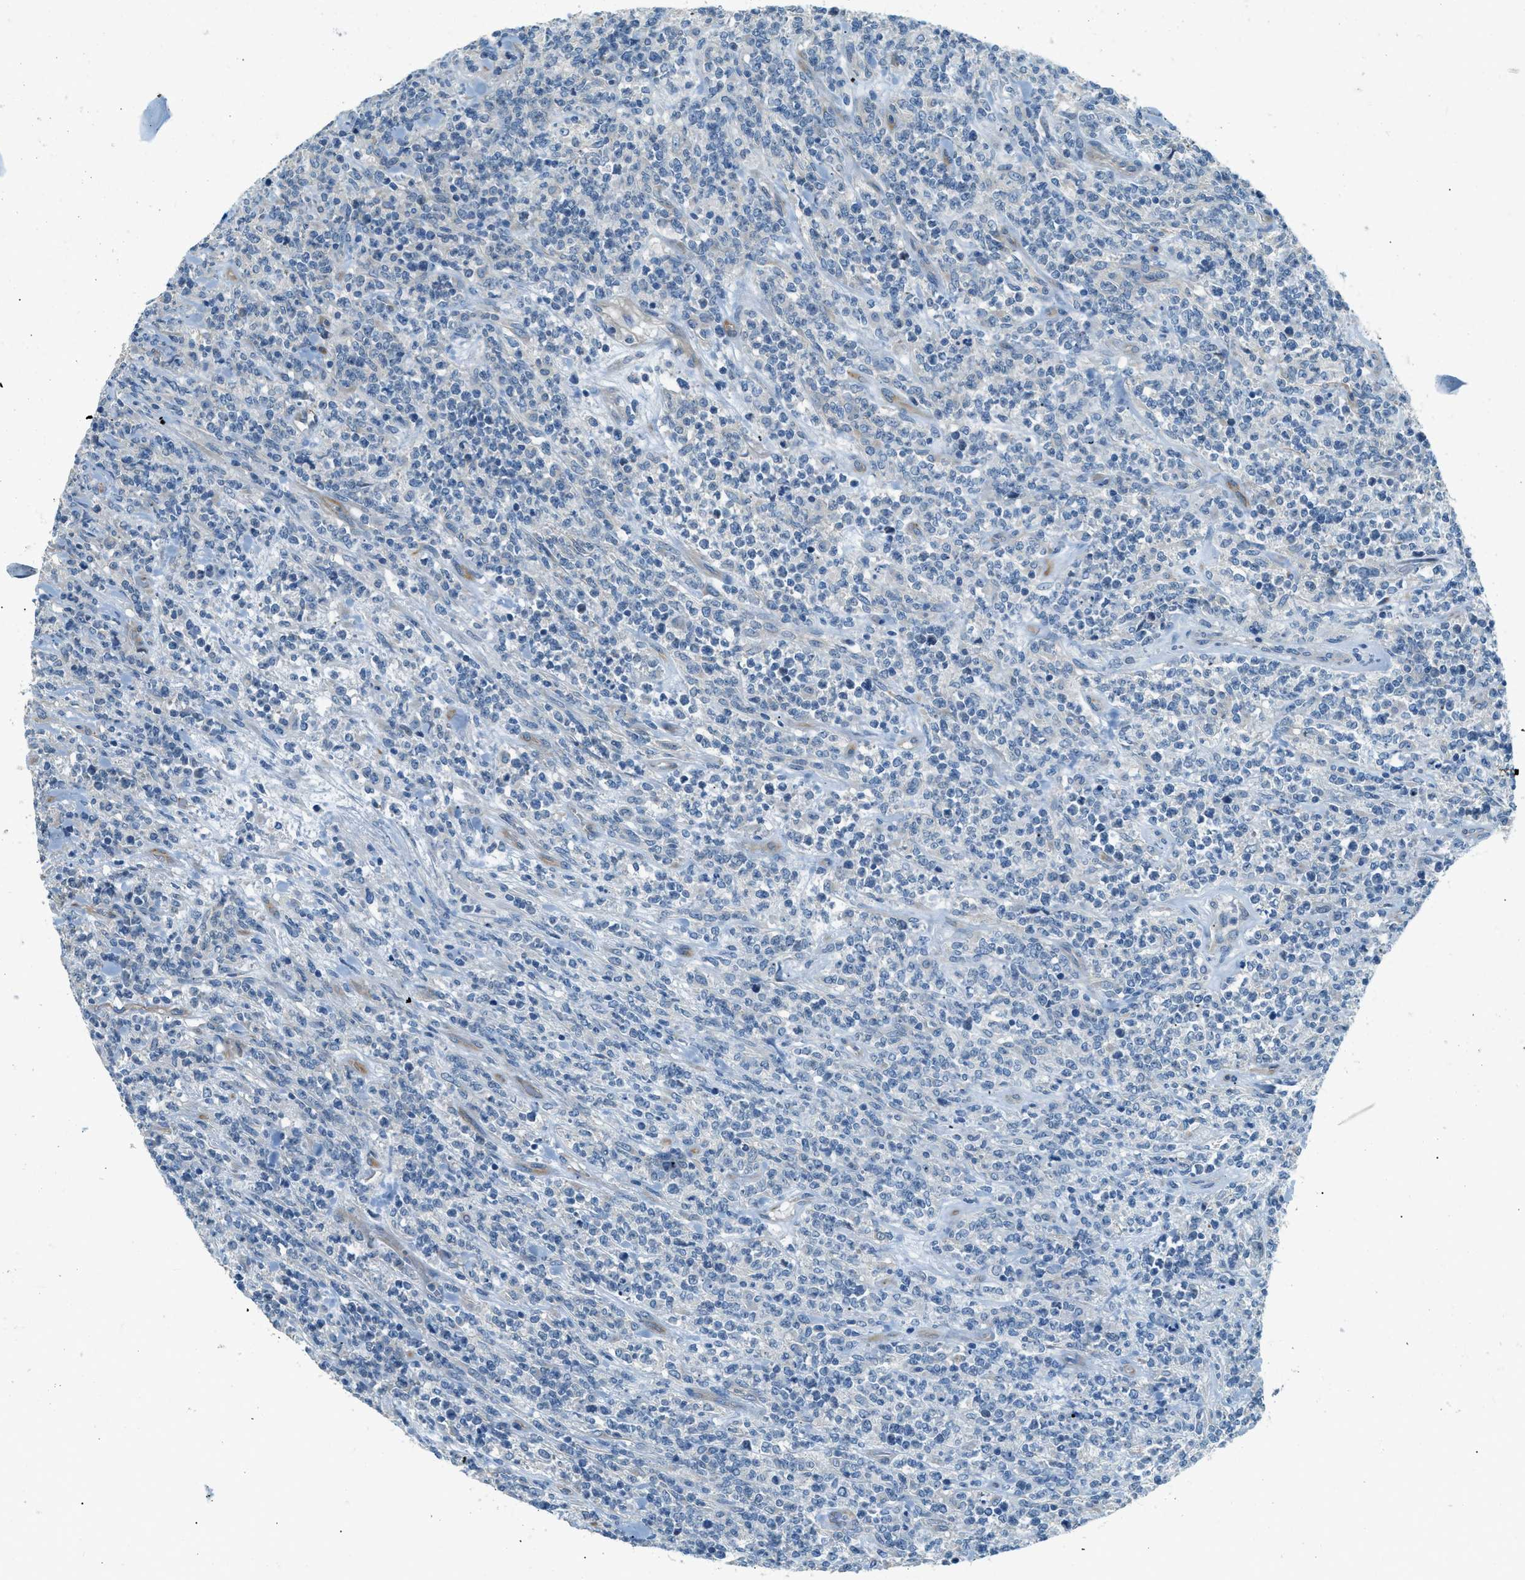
{"staining": {"intensity": "negative", "quantity": "none", "location": "none"}, "tissue": "lymphoma", "cell_type": "Tumor cells", "image_type": "cancer", "snomed": [{"axis": "morphology", "description": "Malignant lymphoma, non-Hodgkin's type, High grade"}, {"axis": "topography", "description": "Soft tissue"}], "caption": "Tumor cells show no significant protein staining in malignant lymphoma, non-Hodgkin's type (high-grade).", "gene": "ZNF367", "patient": {"sex": "male", "age": 18}}